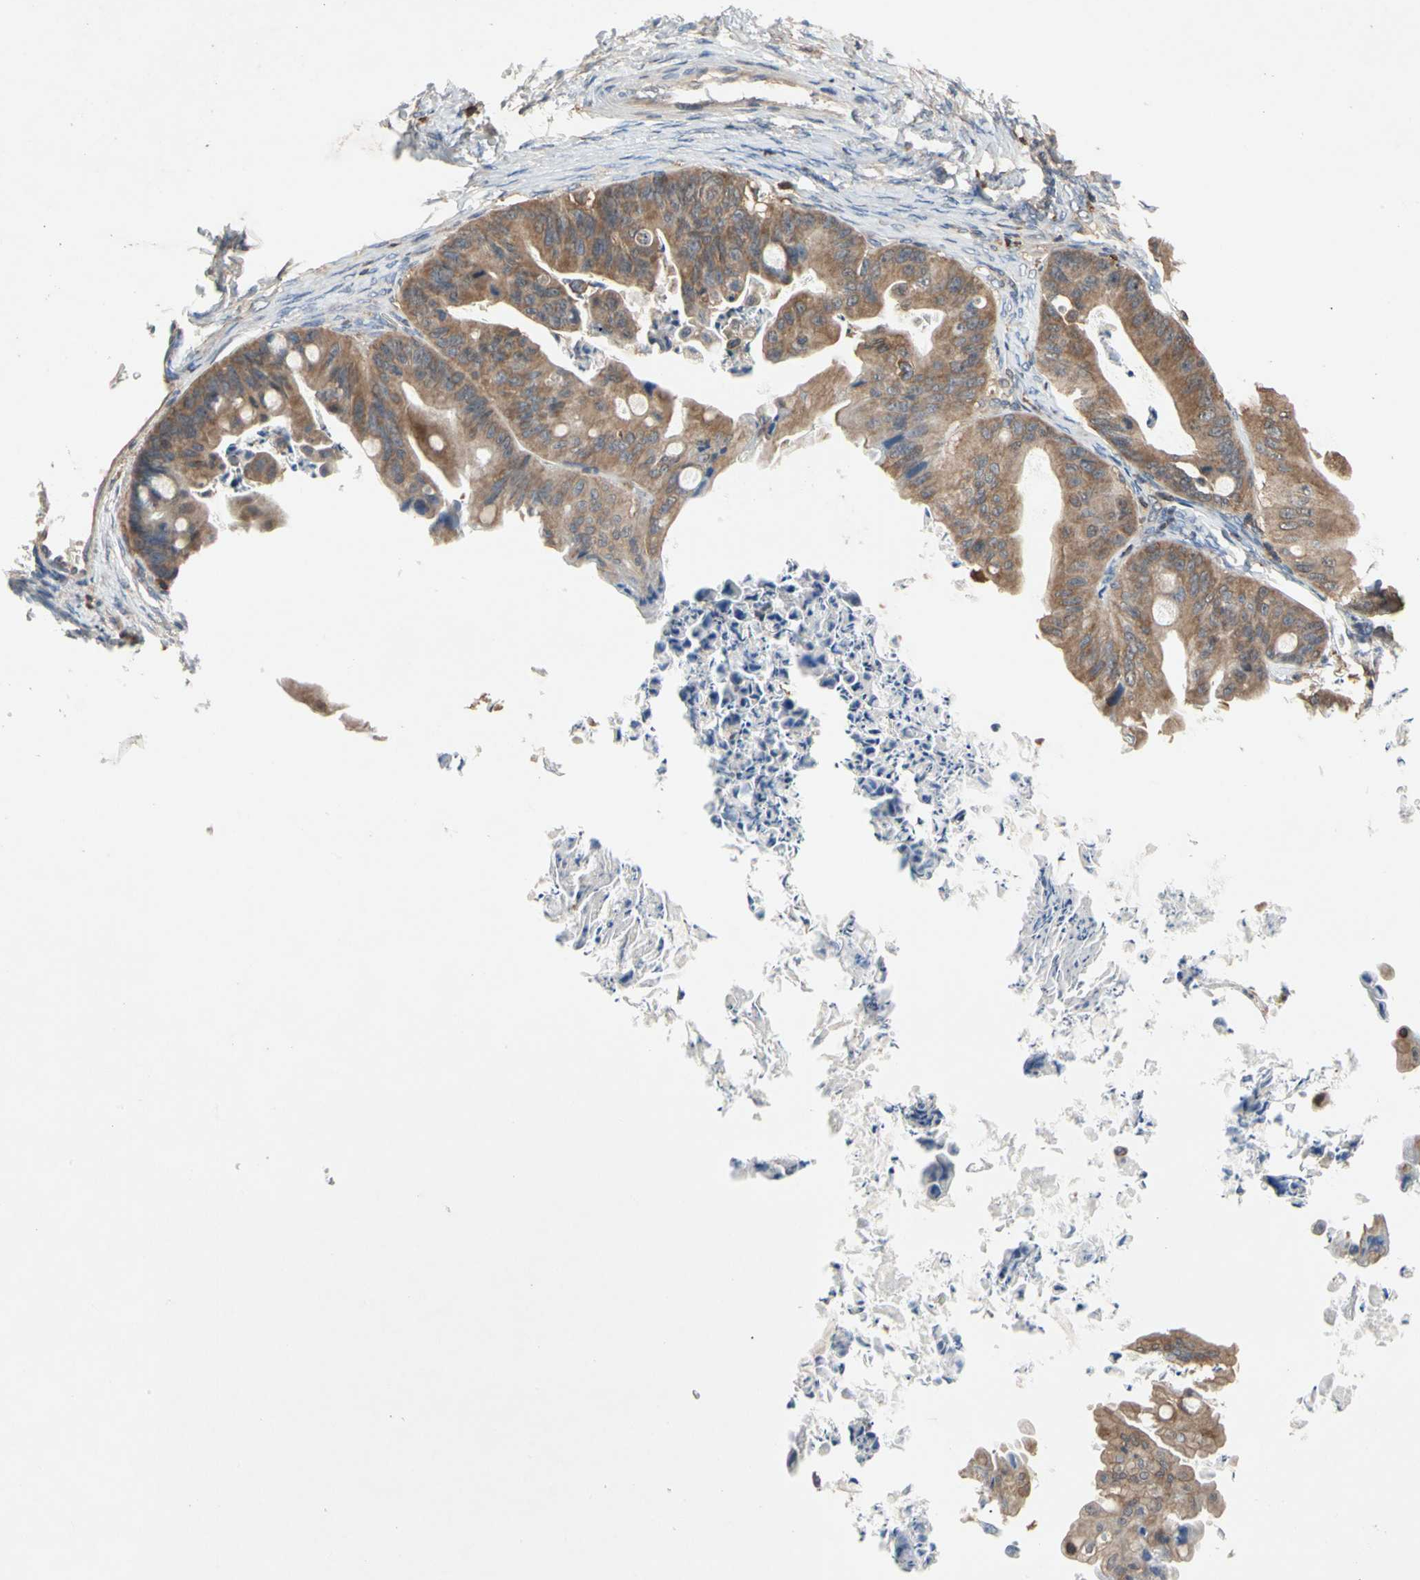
{"staining": {"intensity": "moderate", "quantity": ">75%", "location": "cytoplasmic/membranous"}, "tissue": "ovarian cancer", "cell_type": "Tumor cells", "image_type": "cancer", "snomed": [{"axis": "morphology", "description": "Cystadenocarcinoma, mucinous, NOS"}, {"axis": "topography", "description": "Ovary"}], "caption": "A high-resolution micrograph shows immunohistochemistry staining of ovarian cancer (mucinous cystadenocarcinoma), which reveals moderate cytoplasmic/membranous staining in approximately >75% of tumor cells. The staining was performed using DAB to visualize the protein expression in brown, while the nuclei were stained in blue with hematoxylin (Magnification: 20x).", "gene": "MAP3K10", "patient": {"sex": "female", "age": 37}}